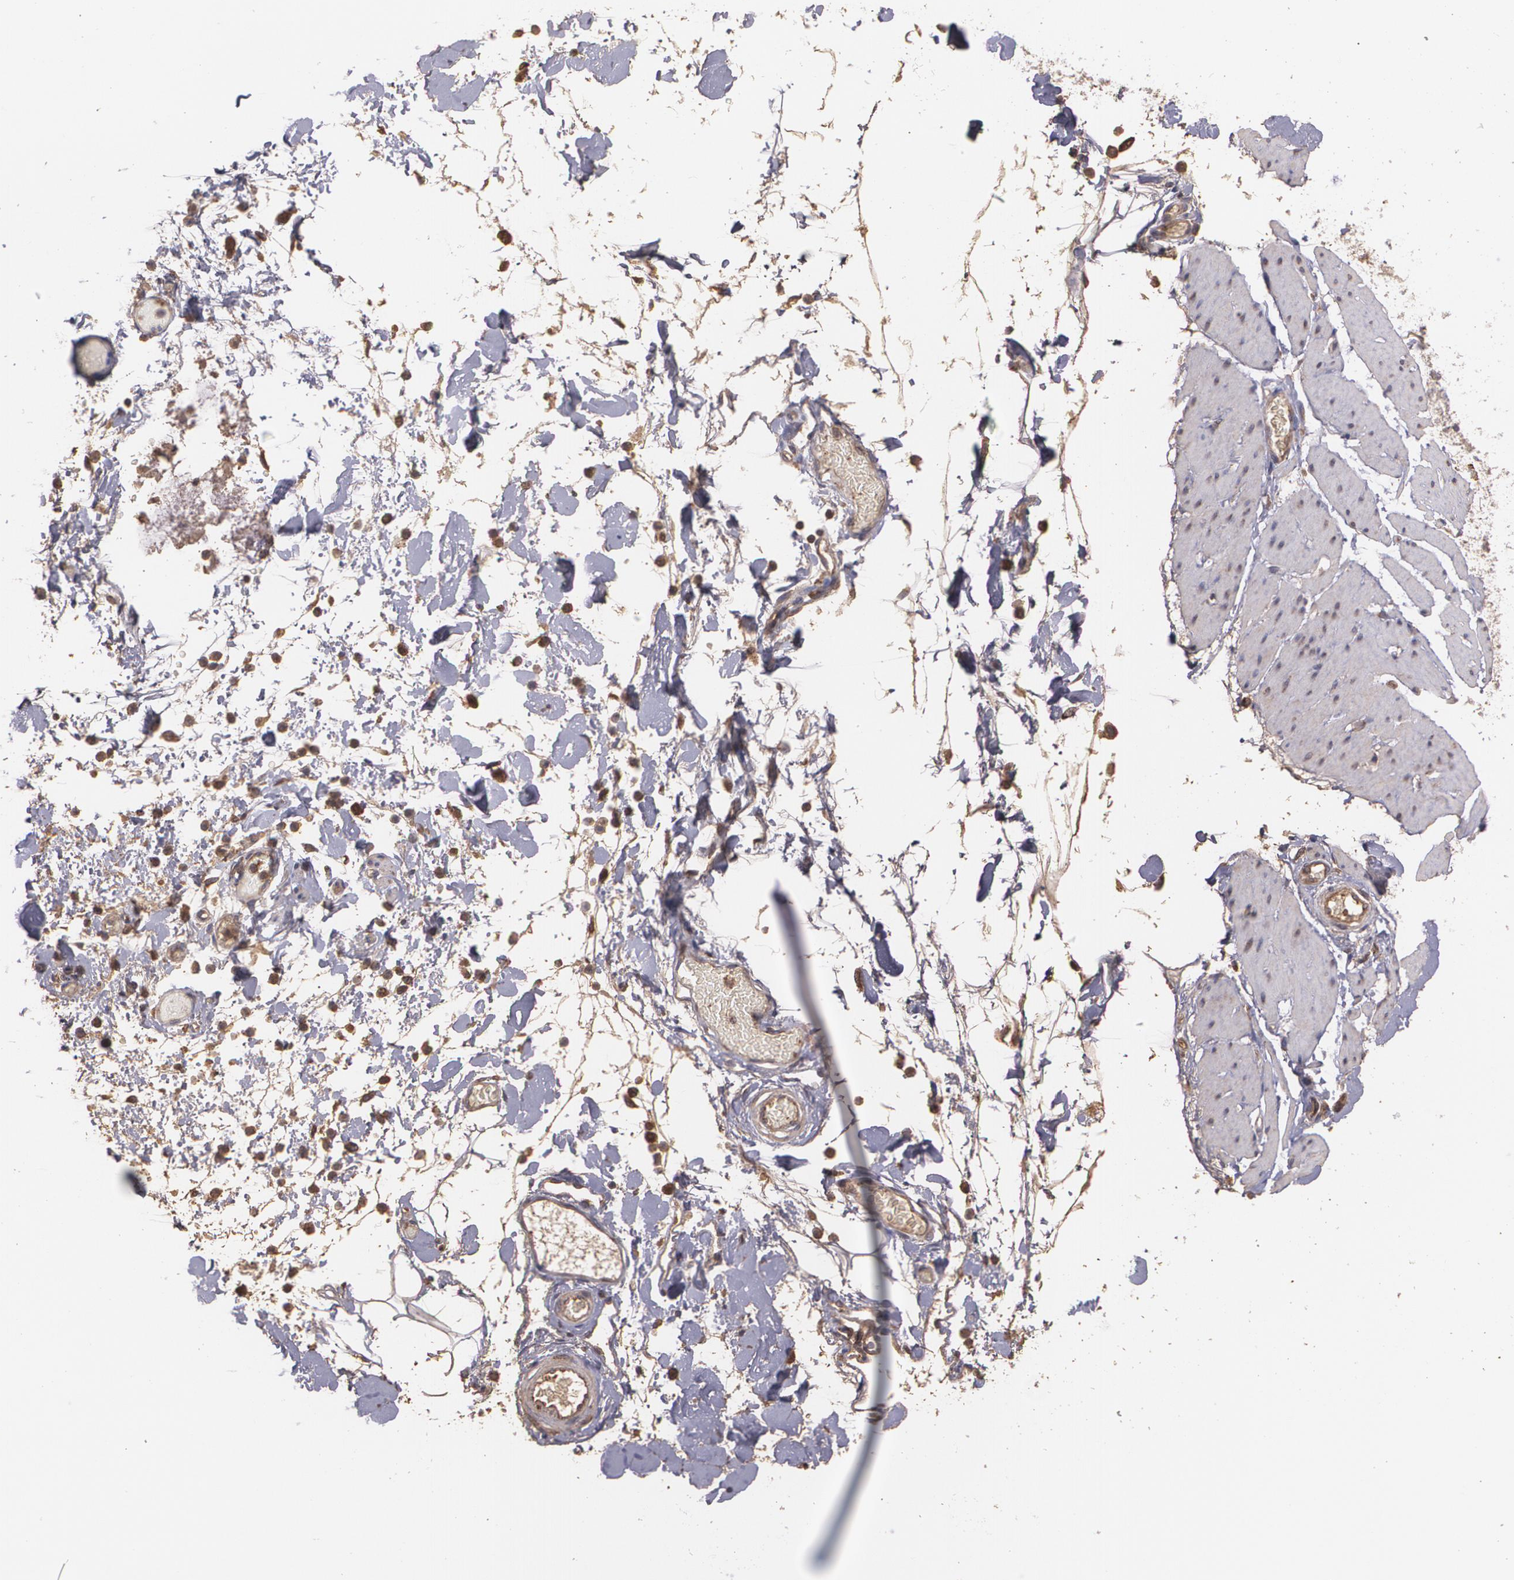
{"staining": {"intensity": "weak", "quantity": "25%-75%", "location": "cytoplasmic/membranous"}, "tissue": "smooth muscle", "cell_type": "Smooth muscle cells", "image_type": "normal", "snomed": [{"axis": "morphology", "description": "Normal tissue, NOS"}, {"axis": "topography", "description": "Smooth muscle"}, {"axis": "topography", "description": "Colon"}], "caption": "Immunohistochemical staining of benign smooth muscle displays low levels of weak cytoplasmic/membranous staining in about 25%-75% of smooth muscle cells.", "gene": "ECE1", "patient": {"sex": "male", "age": 67}}